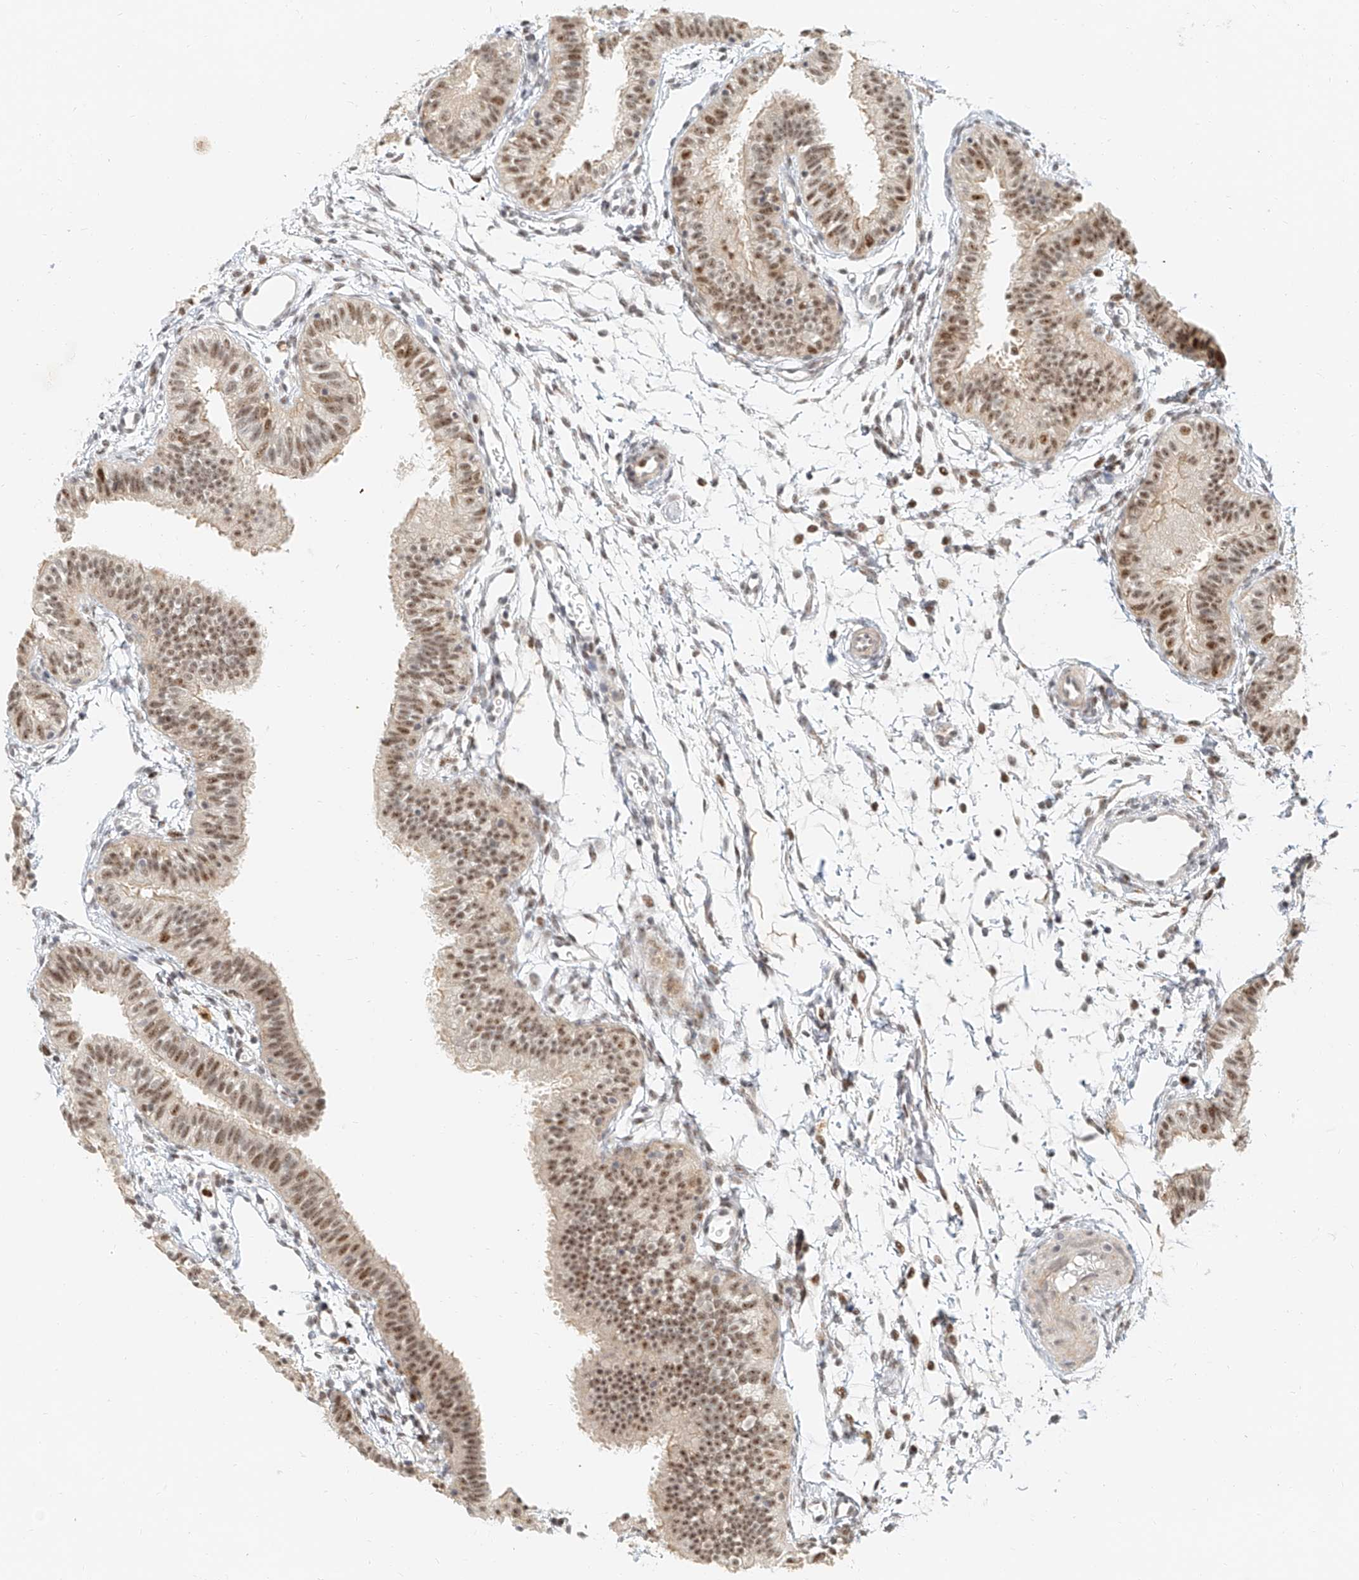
{"staining": {"intensity": "moderate", "quantity": ">75%", "location": "nuclear"}, "tissue": "fallopian tube", "cell_type": "Glandular cells", "image_type": "normal", "snomed": [{"axis": "morphology", "description": "Normal tissue, NOS"}, {"axis": "topography", "description": "Fallopian tube"}], "caption": "A brown stain shows moderate nuclear expression of a protein in glandular cells of unremarkable fallopian tube.", "gene": "CXorf58", "patient": {"sex": "female", "age": 35}}